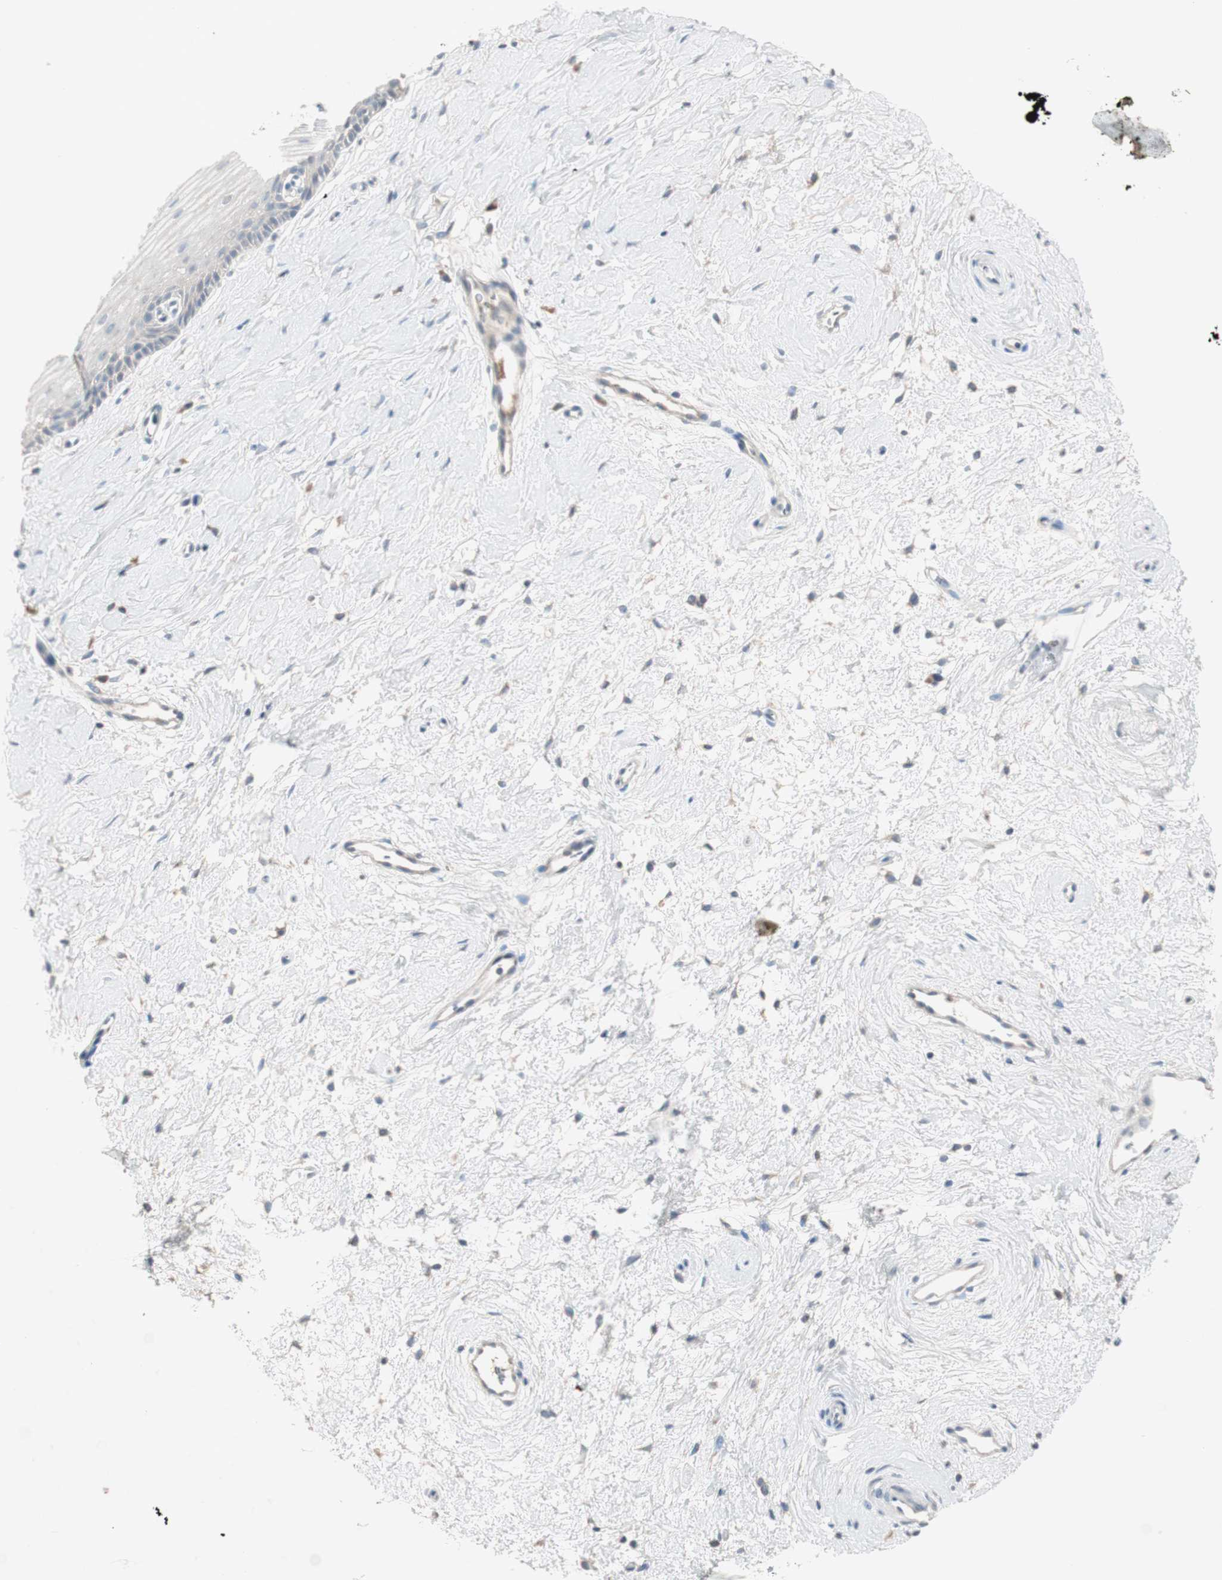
{"staining": {"intensity": "negative", "quantity": "none", "location": "none"}, "tissue": "cervix", "cell_type": "Glandular cells", "image_type": "normal", "snomed": [{"axis": "morphology", "description": "Normal tissue, NOS"}, {"axis": "topography", "description": "Cervix"}], "caption": "Cervix stained for a protein using immunohistochemistry reveals no positivity glandular cells.", "gene": "KHK", "patient": {"sex": "female", "age": 39}}